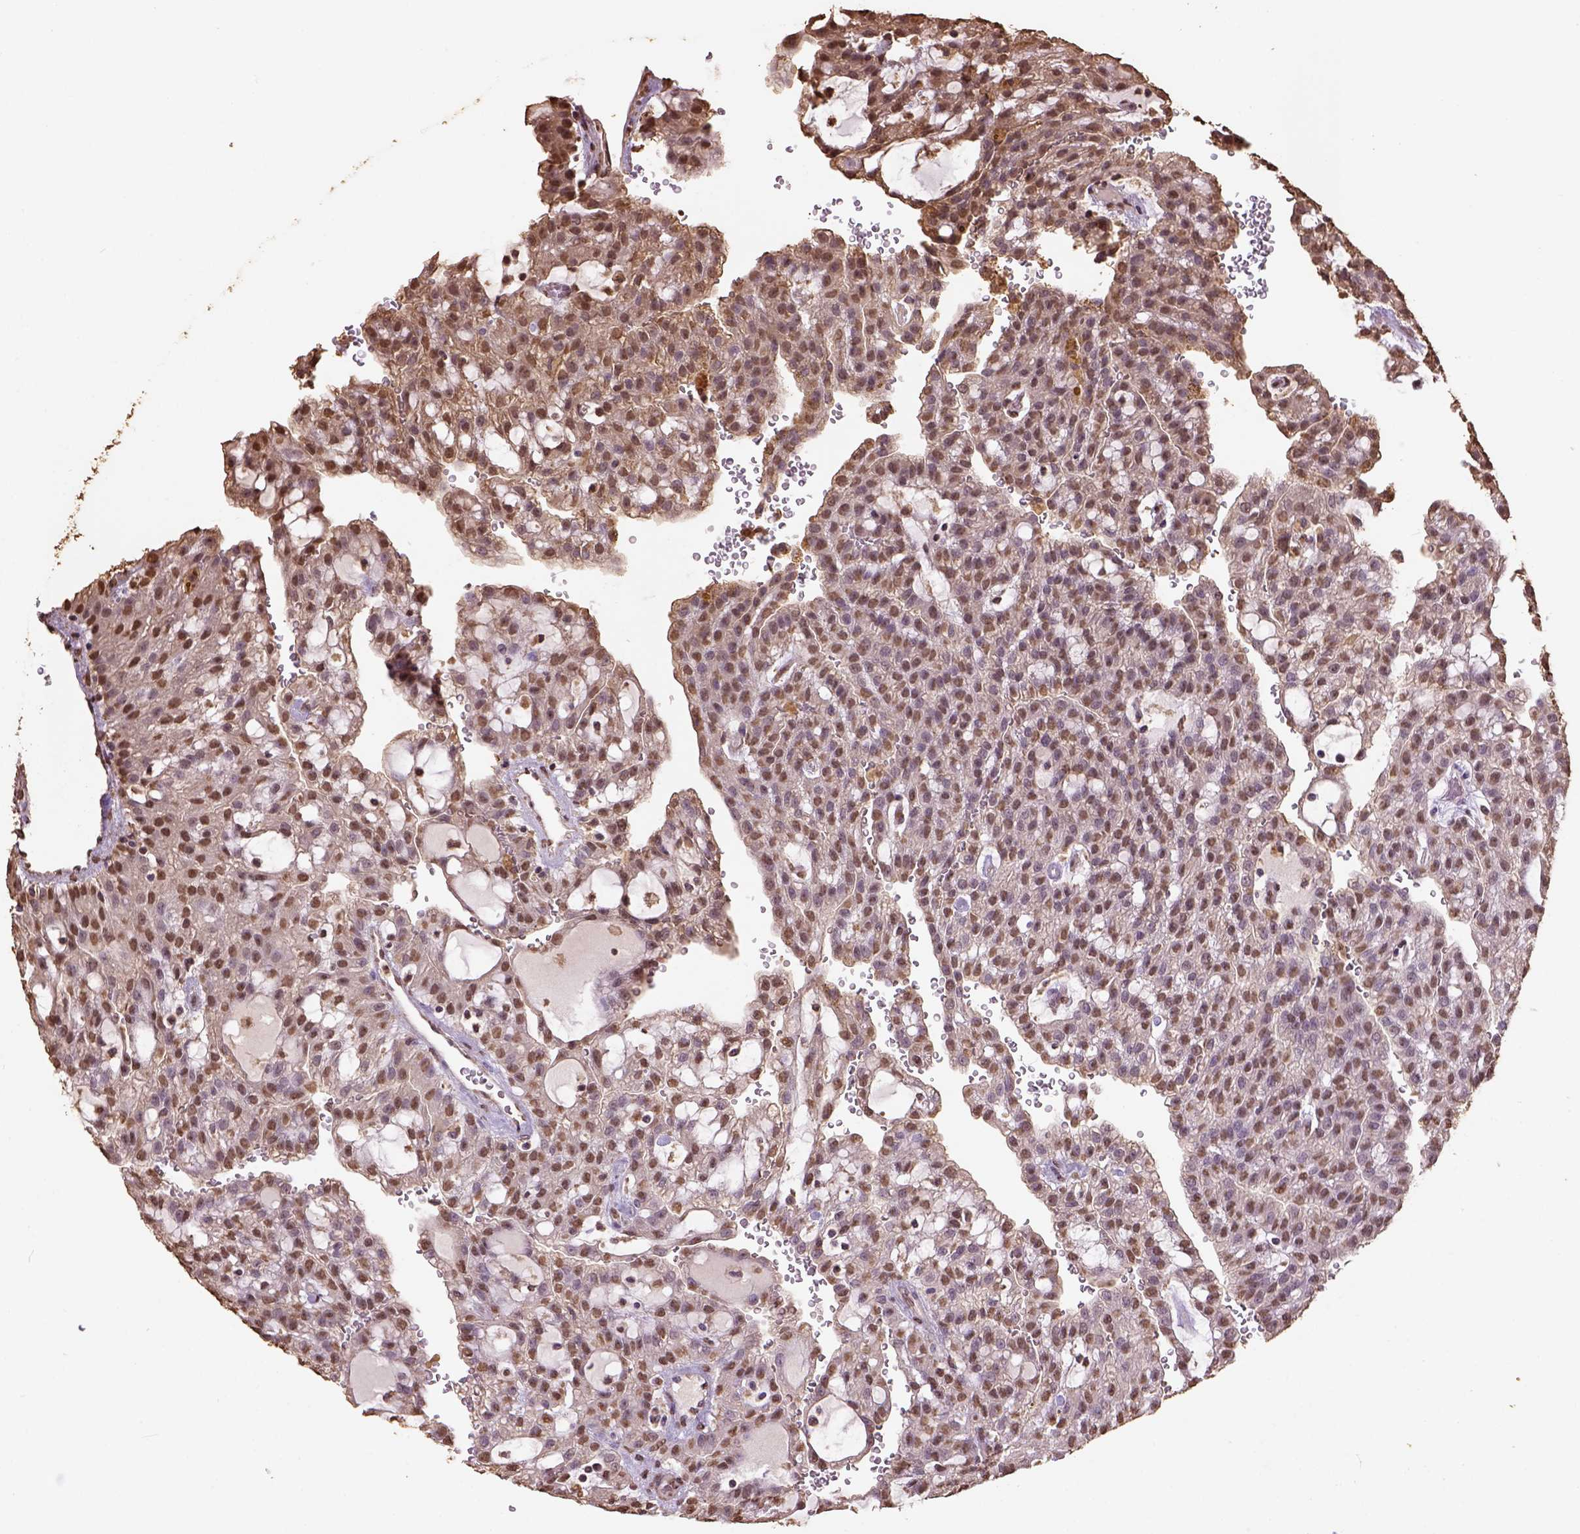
{"staining": {"intensity": "moderate", "quantity": ">75%", "location": "nuclear"}, "tissue": "renal cancer", "cell_type": "Tumor cells", "image_type": "cancer", "snomed": [{"axis": "morphology", "description": "Adenocarcinoma, NOS"}, {"axis": "topography", "description": "Kidney"}], "caption": "Protein expression analysis of human renal cancer reveals moderate nuclear staining in about >75% of tumor cells.", "gene": "CSTF2T", "patient": {"sex": "male", "age": 63}}